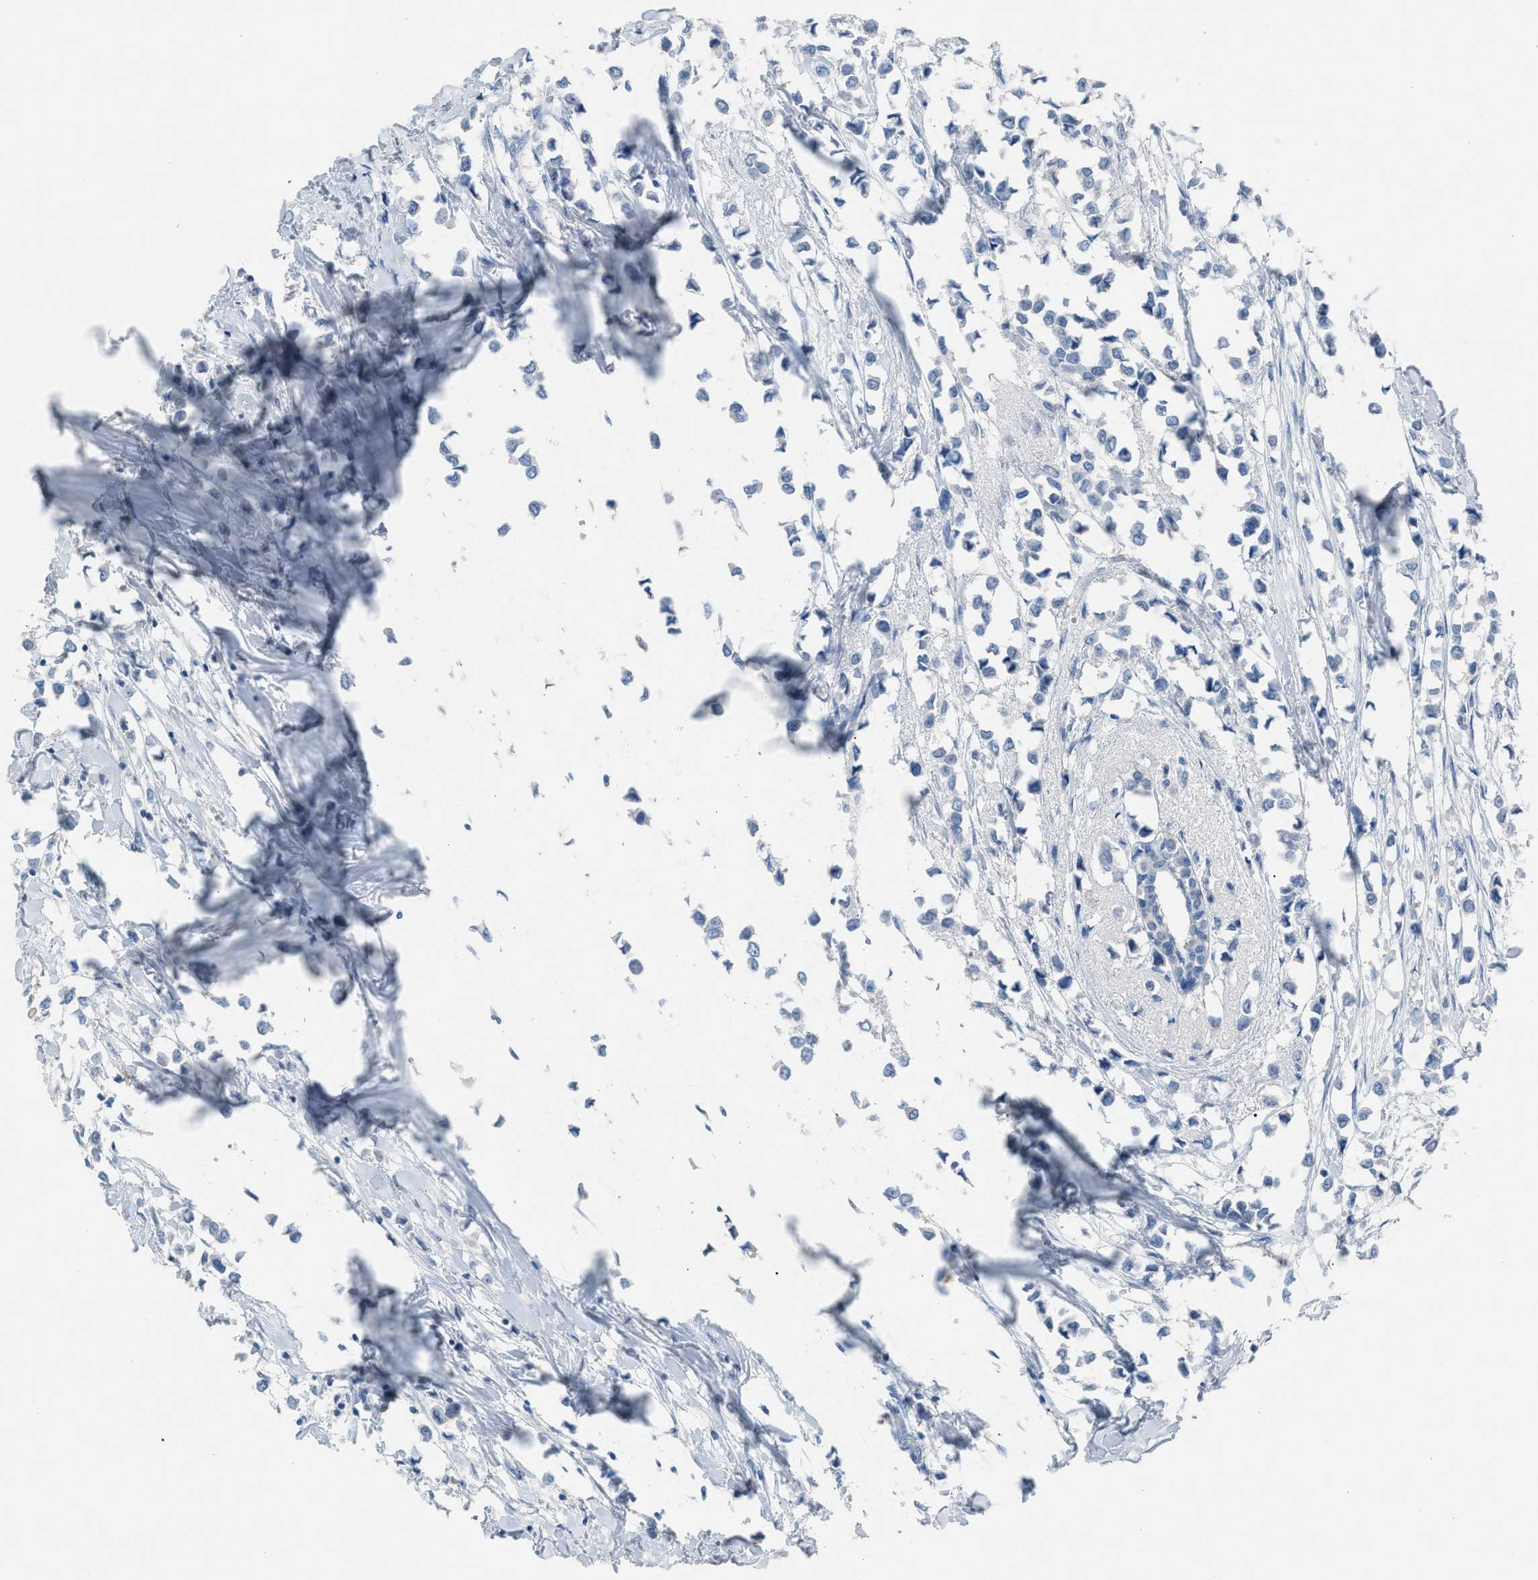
{"staining": {"intensity": "negative", "quantity": "none", "location": "none"}, "tissue": "breast cancer", "cell_type": "Tumor cells", "image_type": "cancer", "snomed": [{"axis": "morphology", "description": "Lobular carcinoma"}, {"axis": "topography", "description": "Breast"}], "caption": "Tumor cells show no significant positivity in breast cancer (lobular carcinoma).", "gene": "CLEC10A", "patient": {"sex": "female", "age": 51}}